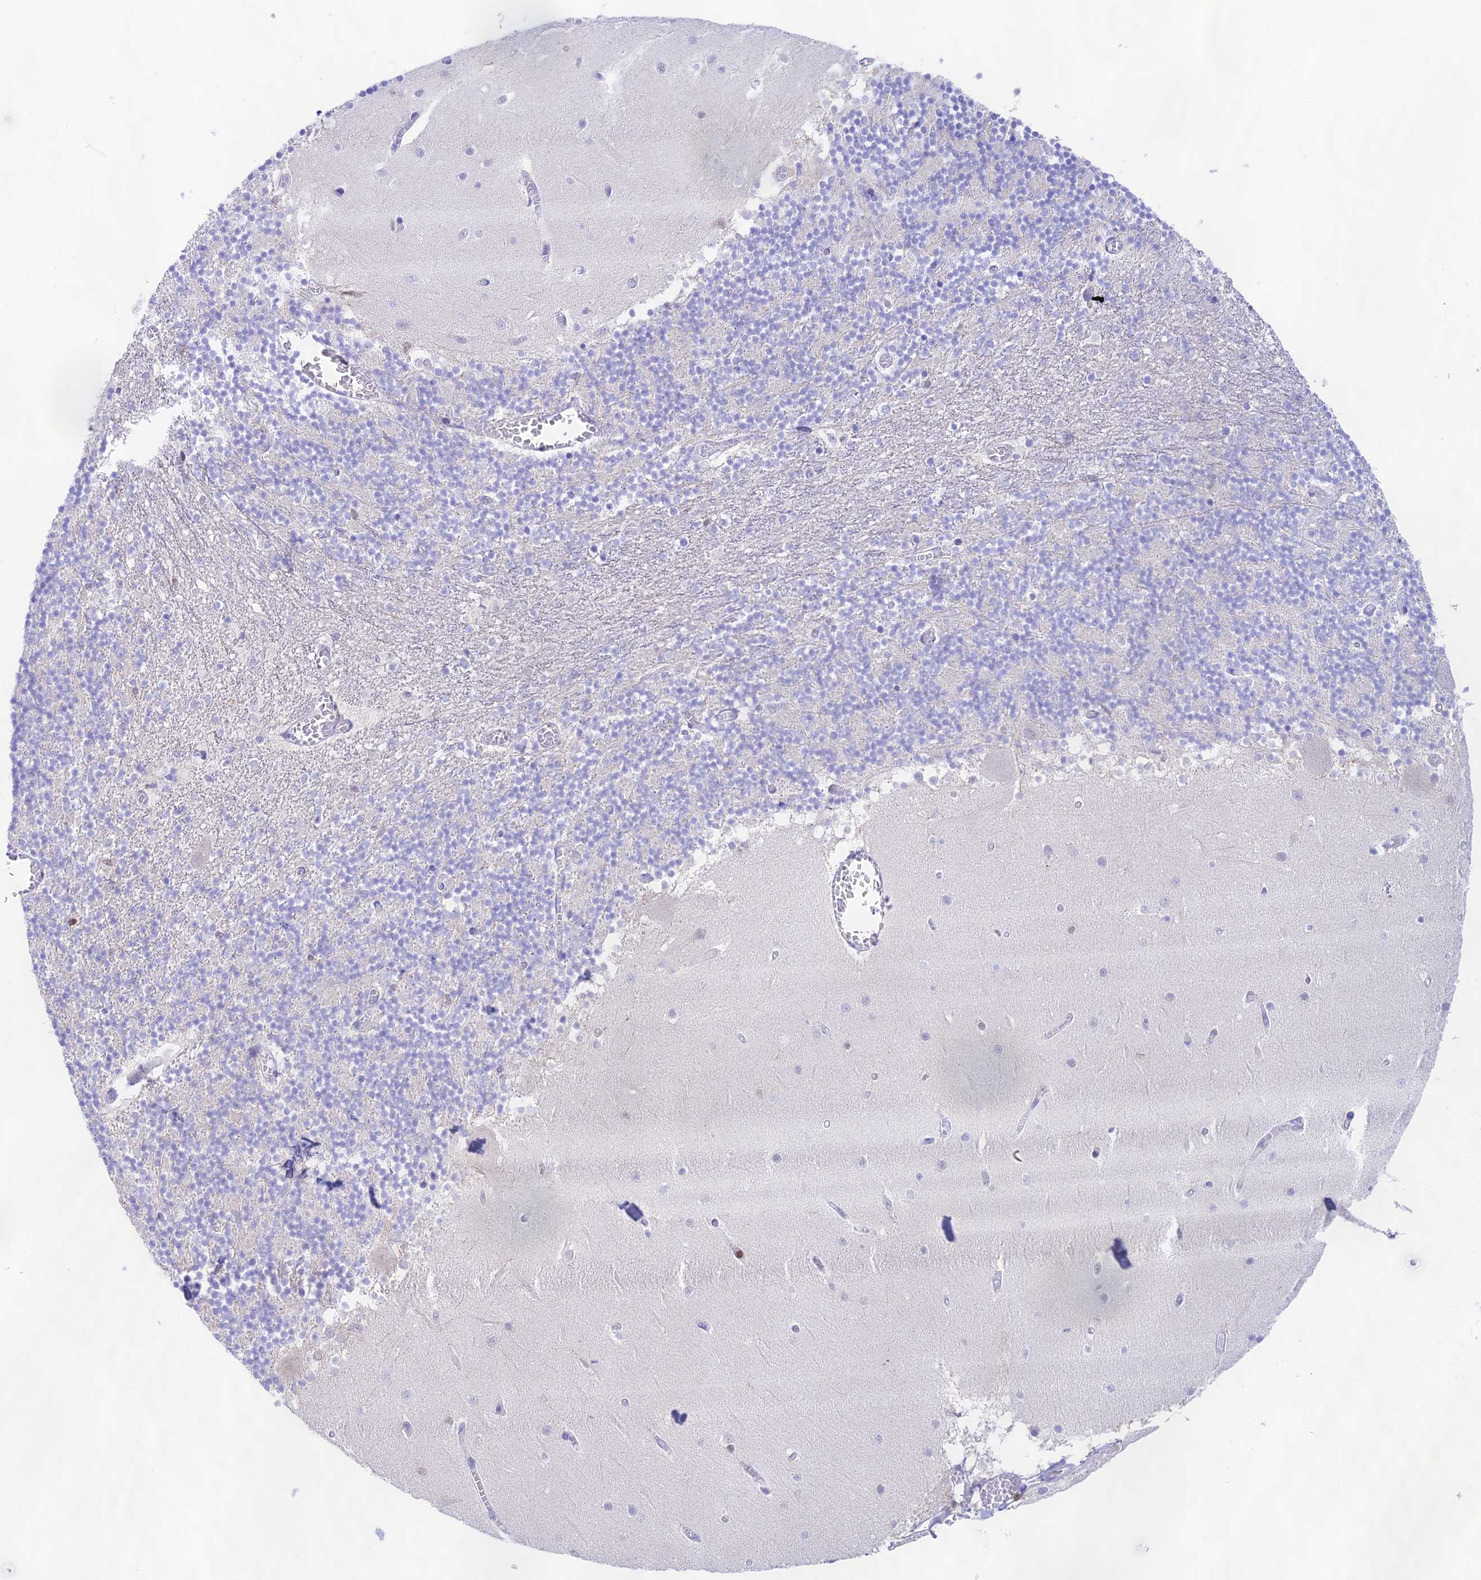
{"staining": {"intensity": "negative", "quantity": "none", "location": "none"}, "tissue": "cerebellum", "cell_type": "Cells in granular layer", "image_type": "normal", "snomed": [{"axis": "morphology", "description": "Normal tissue, NOS"}, {"axis": "topography", "description": "Cerebellum"}], "caption": "DAB (3,3'-diaminobenzidine) immunohistochemical staining of benign human cerebellum reveals no significant expression in cells in granular layer.", "gene": "DENND1C", "patient": {"sex": "female", "age": 28}}